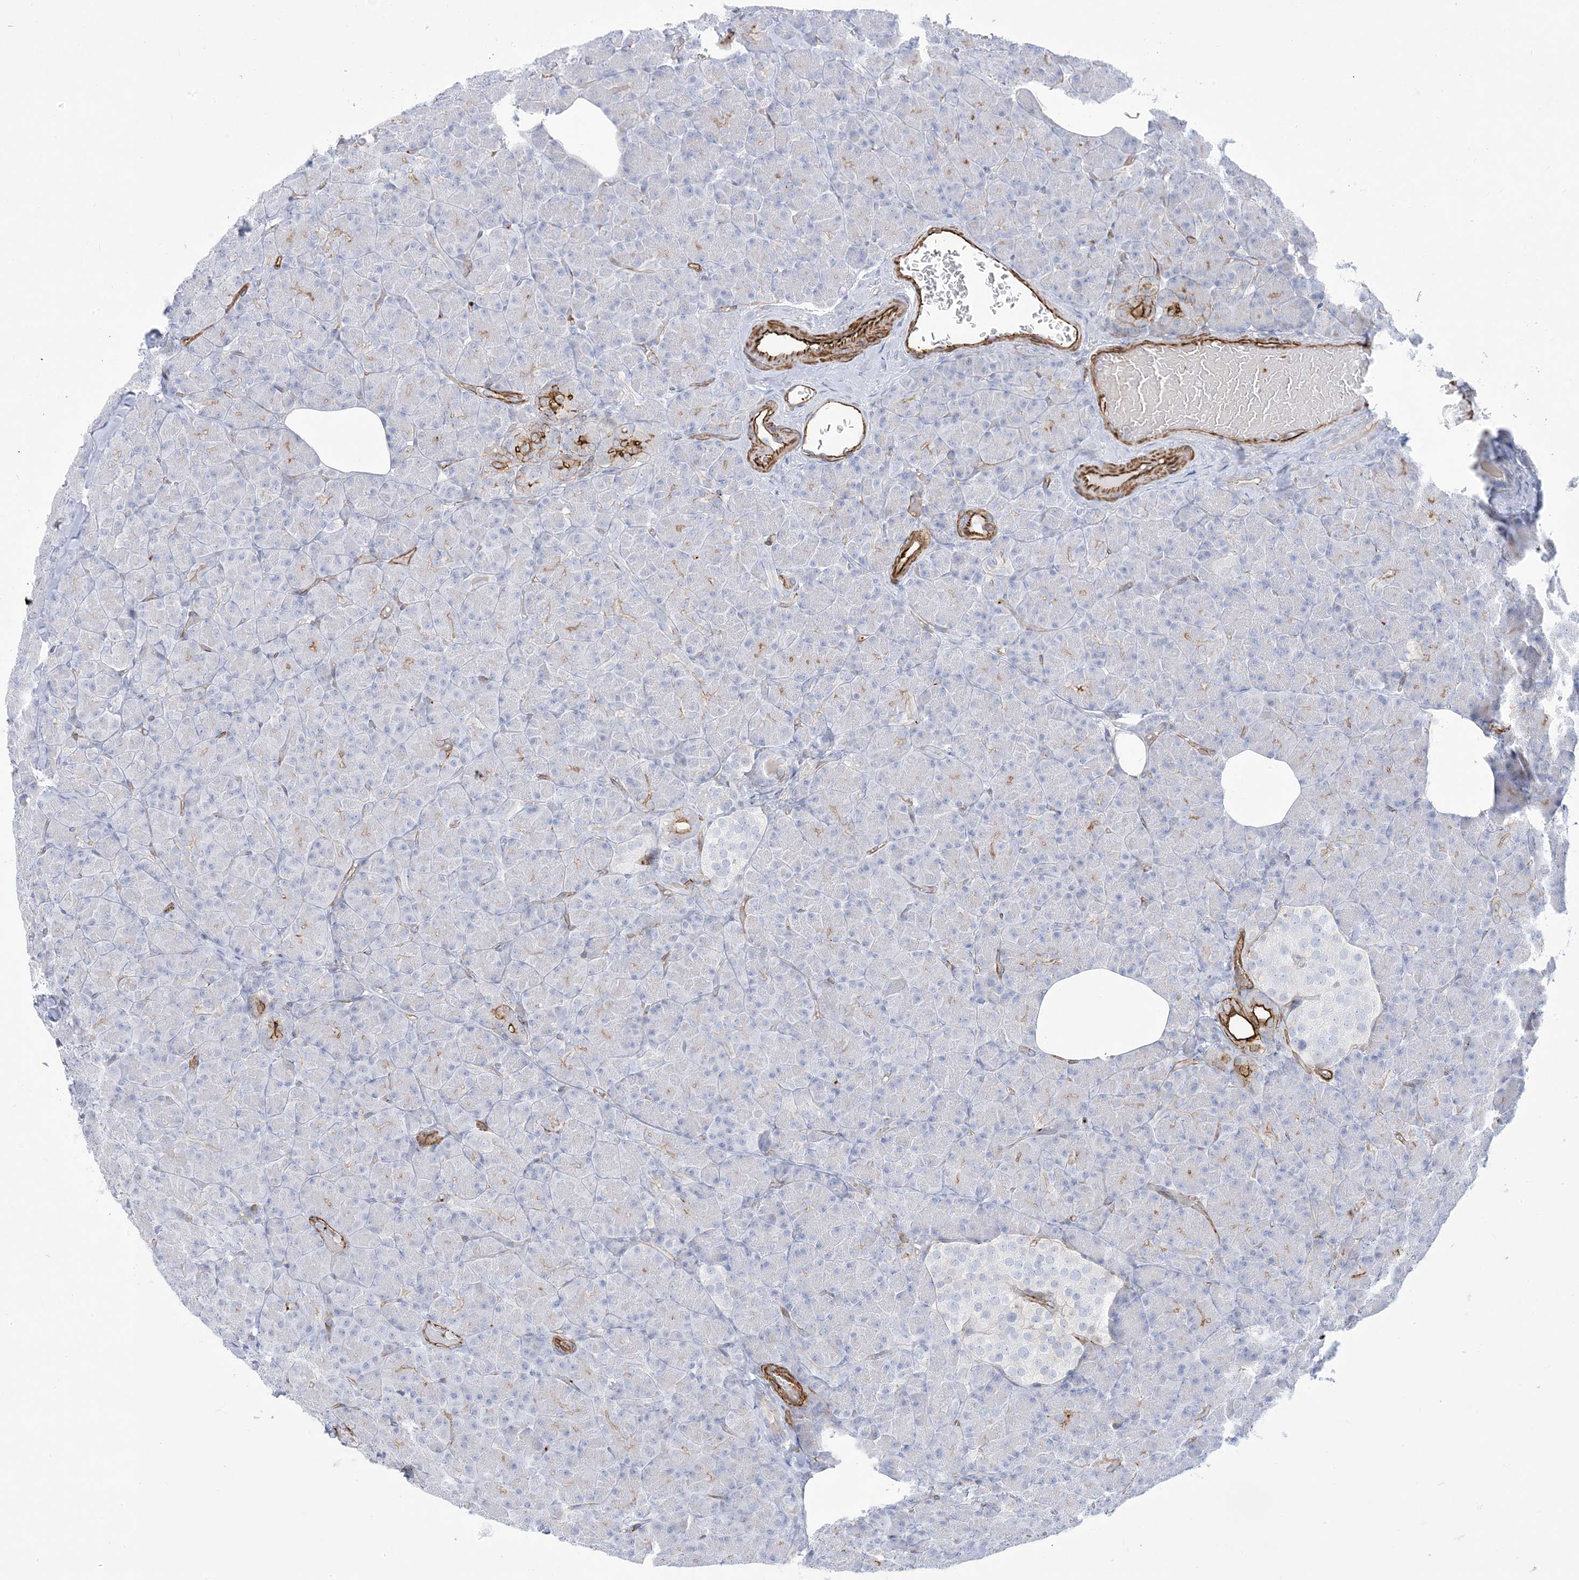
{"staining": {"intensity": "strong", "quantity": "<25%", "location": "cytoplasmic/membranous"}, "tissue": "pancreas", "cell_type": "Exocrine glandular cells", "image_type": "normal", "snomed": [{"axis": "morphology", "description": "Normal tissue, NOS"}, {"axis": "topography", "description": "Pancreas"}], "caption": "Immunohistochemistry (IHC) staining of normal pancreas, which reveals medium levels of strong cytoplasmic/membranous expression in about <25% of exocrine glandular cells indicating strong cytoplasmic/membranous protein expression. The staining was performed using DAB (brown) for protein detection and nuclei were counterstained in hematoxylin (blue).", "gene": "B3GNT7", "patient": {"sex": "female", "age": 43}}